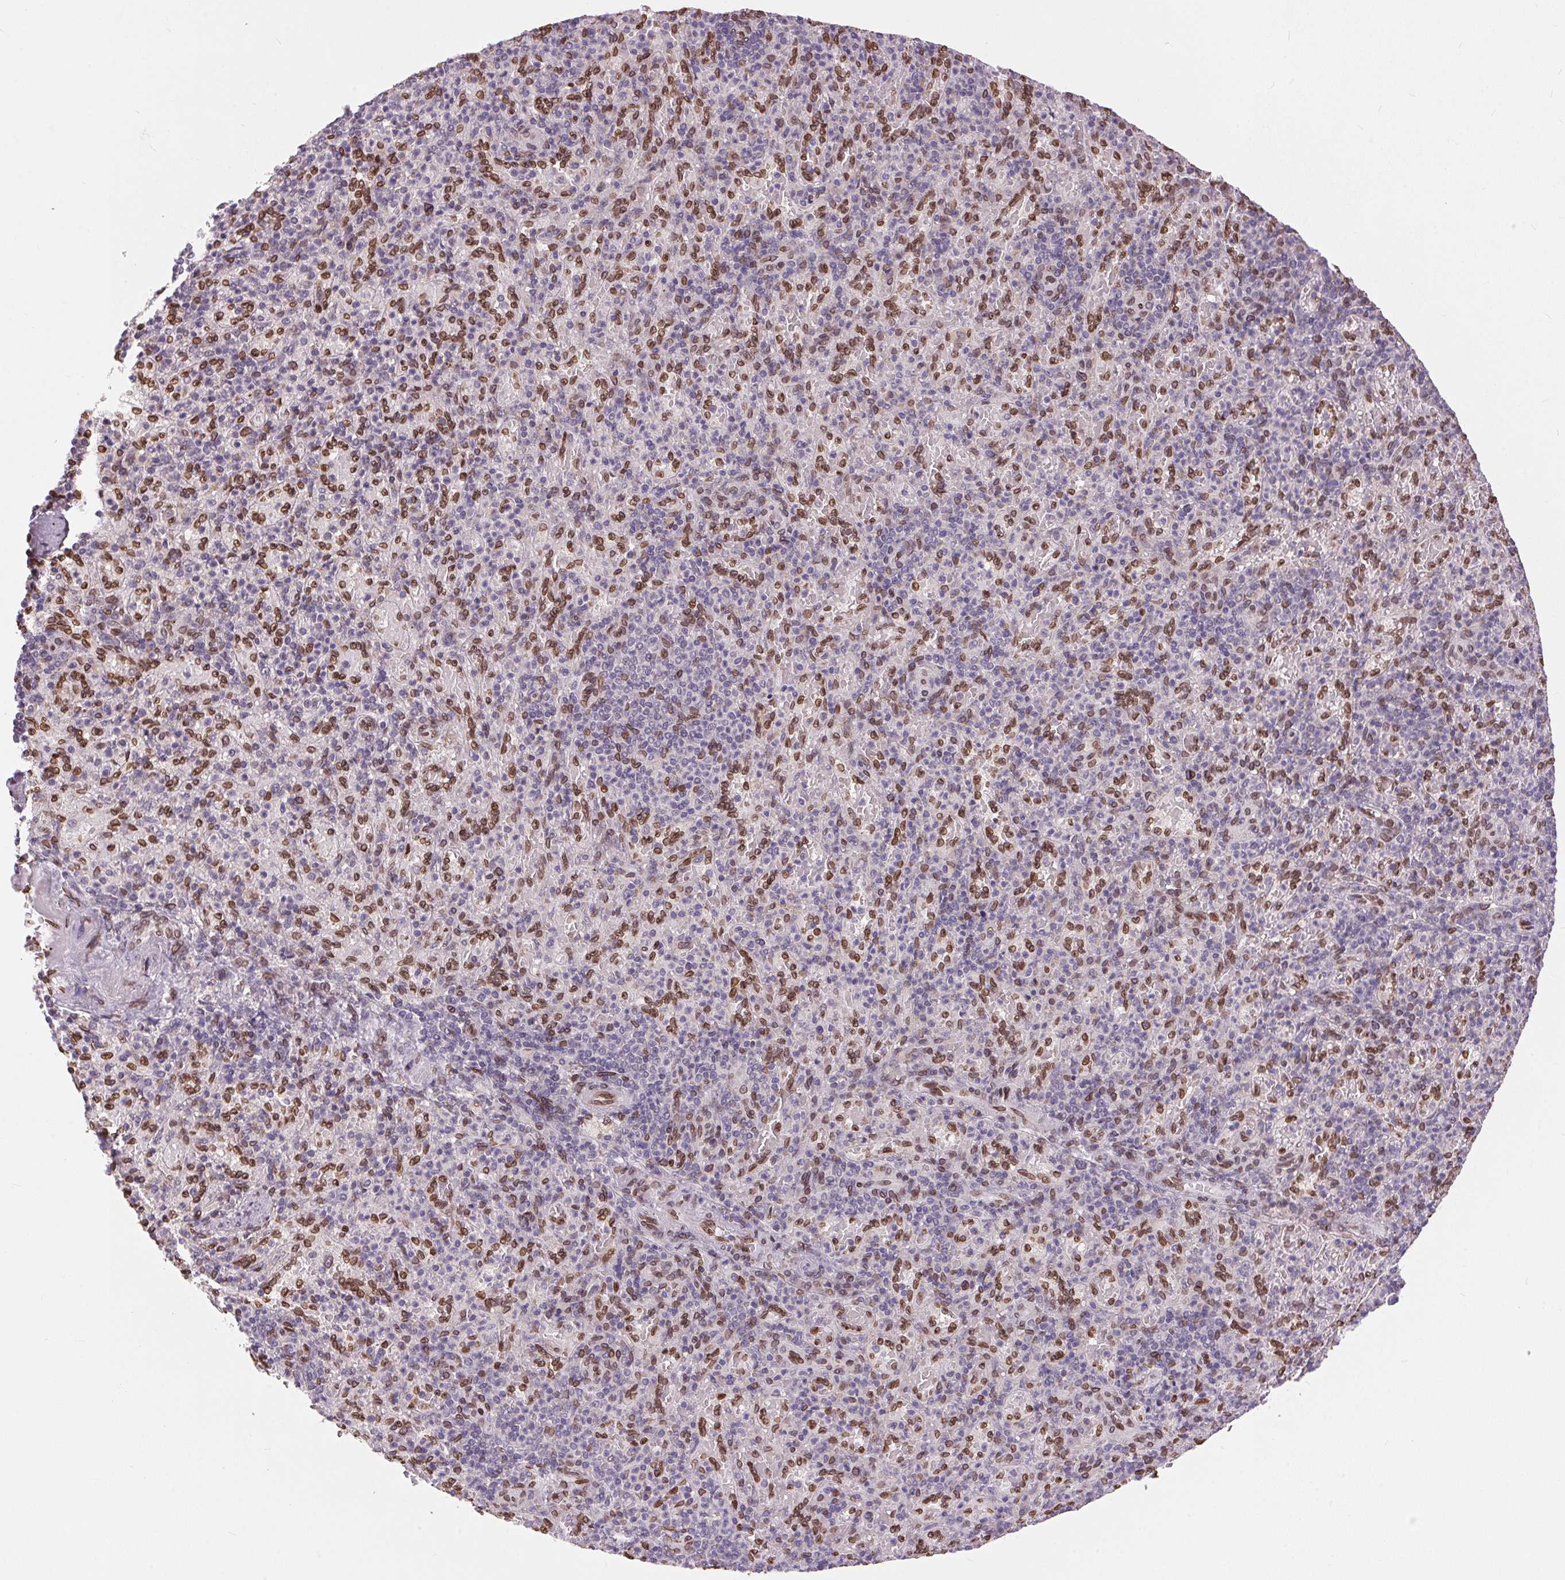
{"staining": {"intensity": "moderate", "quantity": "25%-75%", "location": "cytoplasmic/membranous,nuclear"}, "tissue": "spleen", "cell_type": "Cells in red pulp", "image_type": "normal", "snomed": [{"axis": "morphology", "description": "Normal tissue, NOS"}, {"axis": "topography", "description": "Spleen"}], "caption": "High-power microscopy captured an IHC micrograph of benign spleen, revealing moderate cytoplasmic/membranous,nuclear staining in approximately 25%-75% of cells in red pulp. (Brightfield microscopy of DAB IHC at high magnification).", "gene": "TMEM175", "patient": {"sex": "female", "age": 74}}